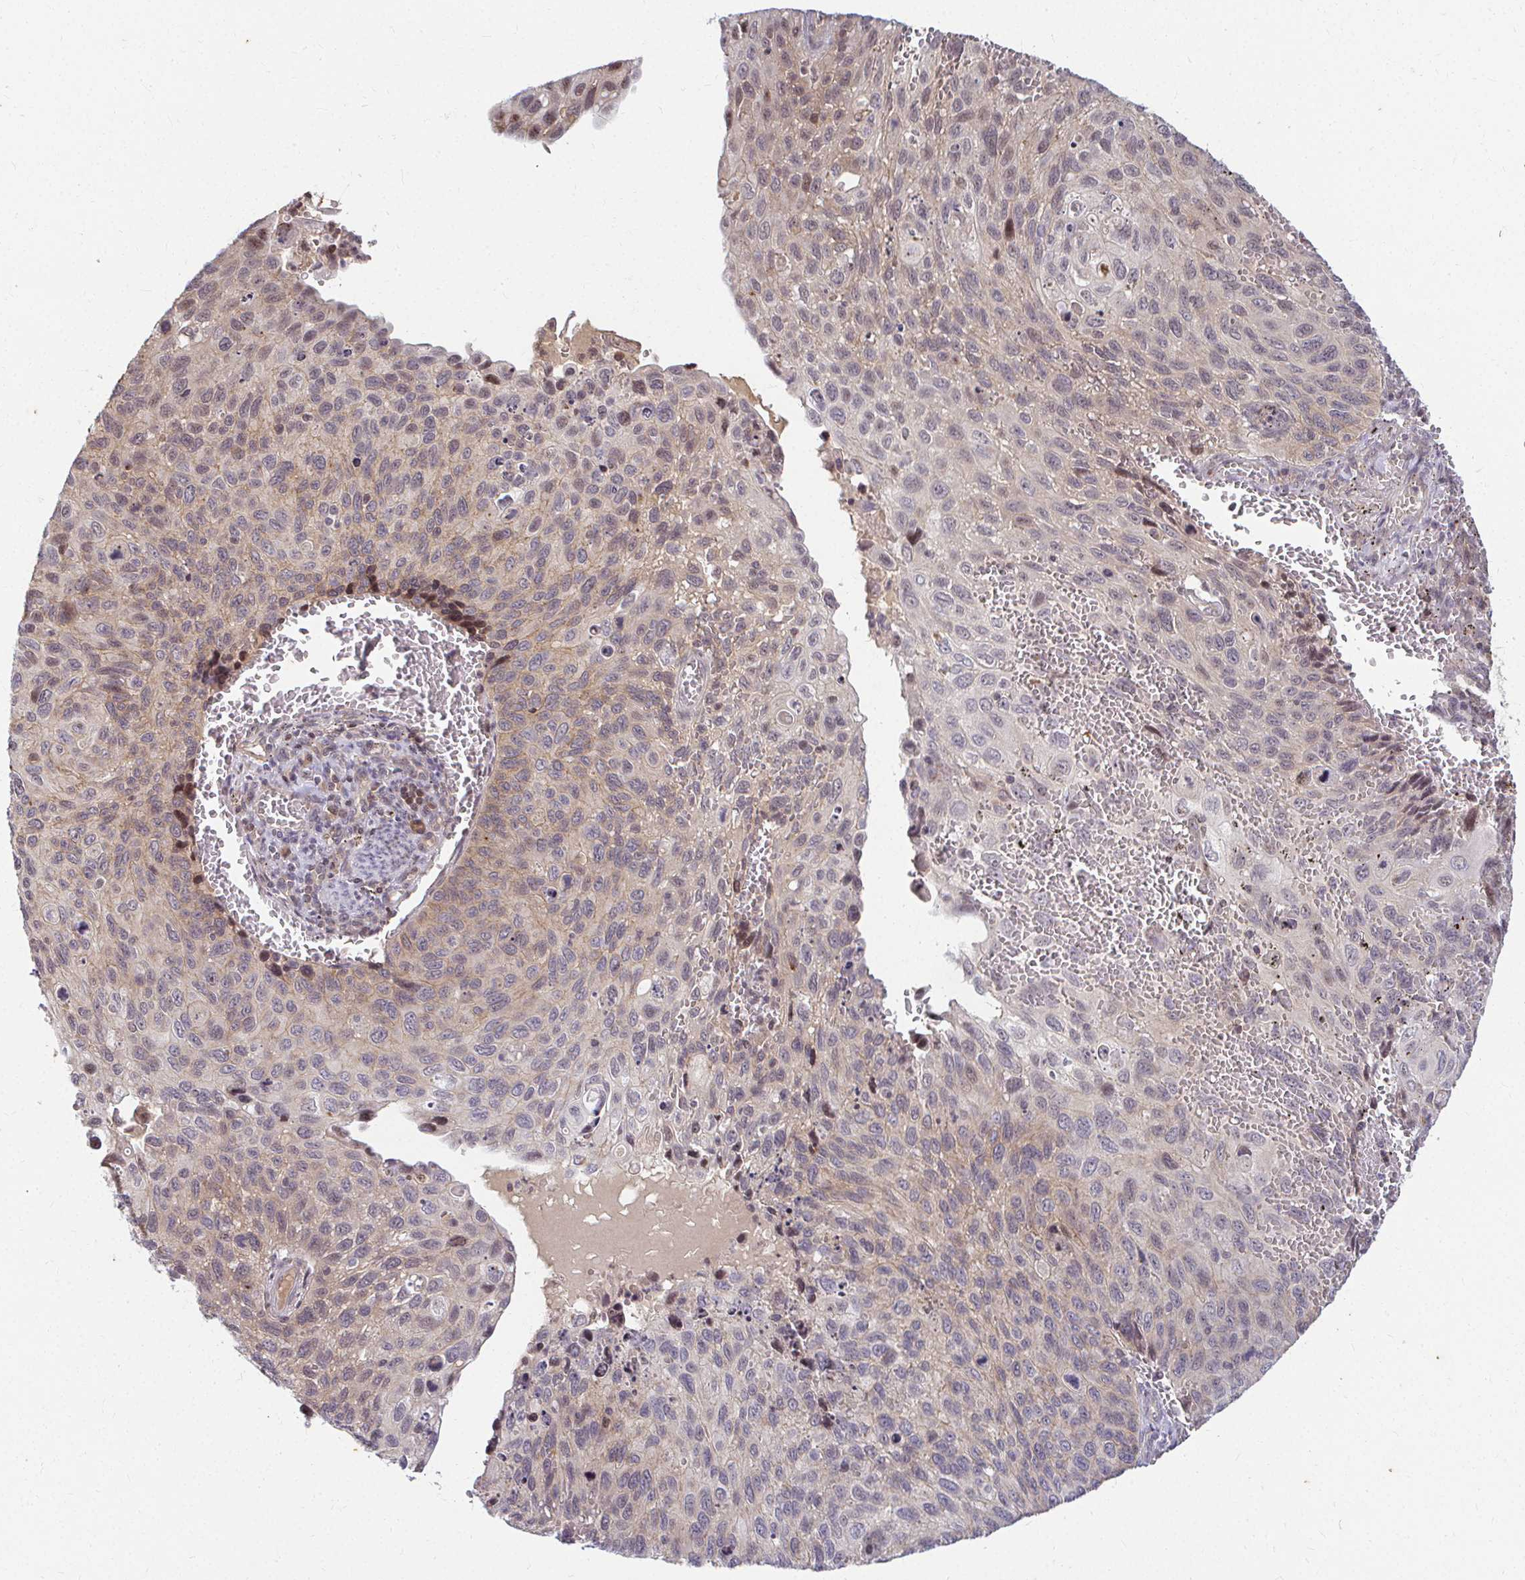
{"staining": {"intensity": "weak", "quantity": "<25%", "location": "cytoplasmic/membranous"}, "tissue": "cervical cancer", "cell_type": "Tumor cells", "image_type": "cancer", "snomed": [{"axis": "morphology", "description": "Squamous cell carcinoma, NOS"}, {"axis": "topography", "description": "Cervix"}], "caption": "Squamous cell carcinoma (cervical) was stained to show a protein in brown. There is no significant positivity in tumor cells. Brightfield microscopy of immunohistochemistry stained with DAB (brown) and hematoxylin (blue), captured at high magnification.", "gene": "ANK3", "patient": {"sex": "female", "age": 70}}